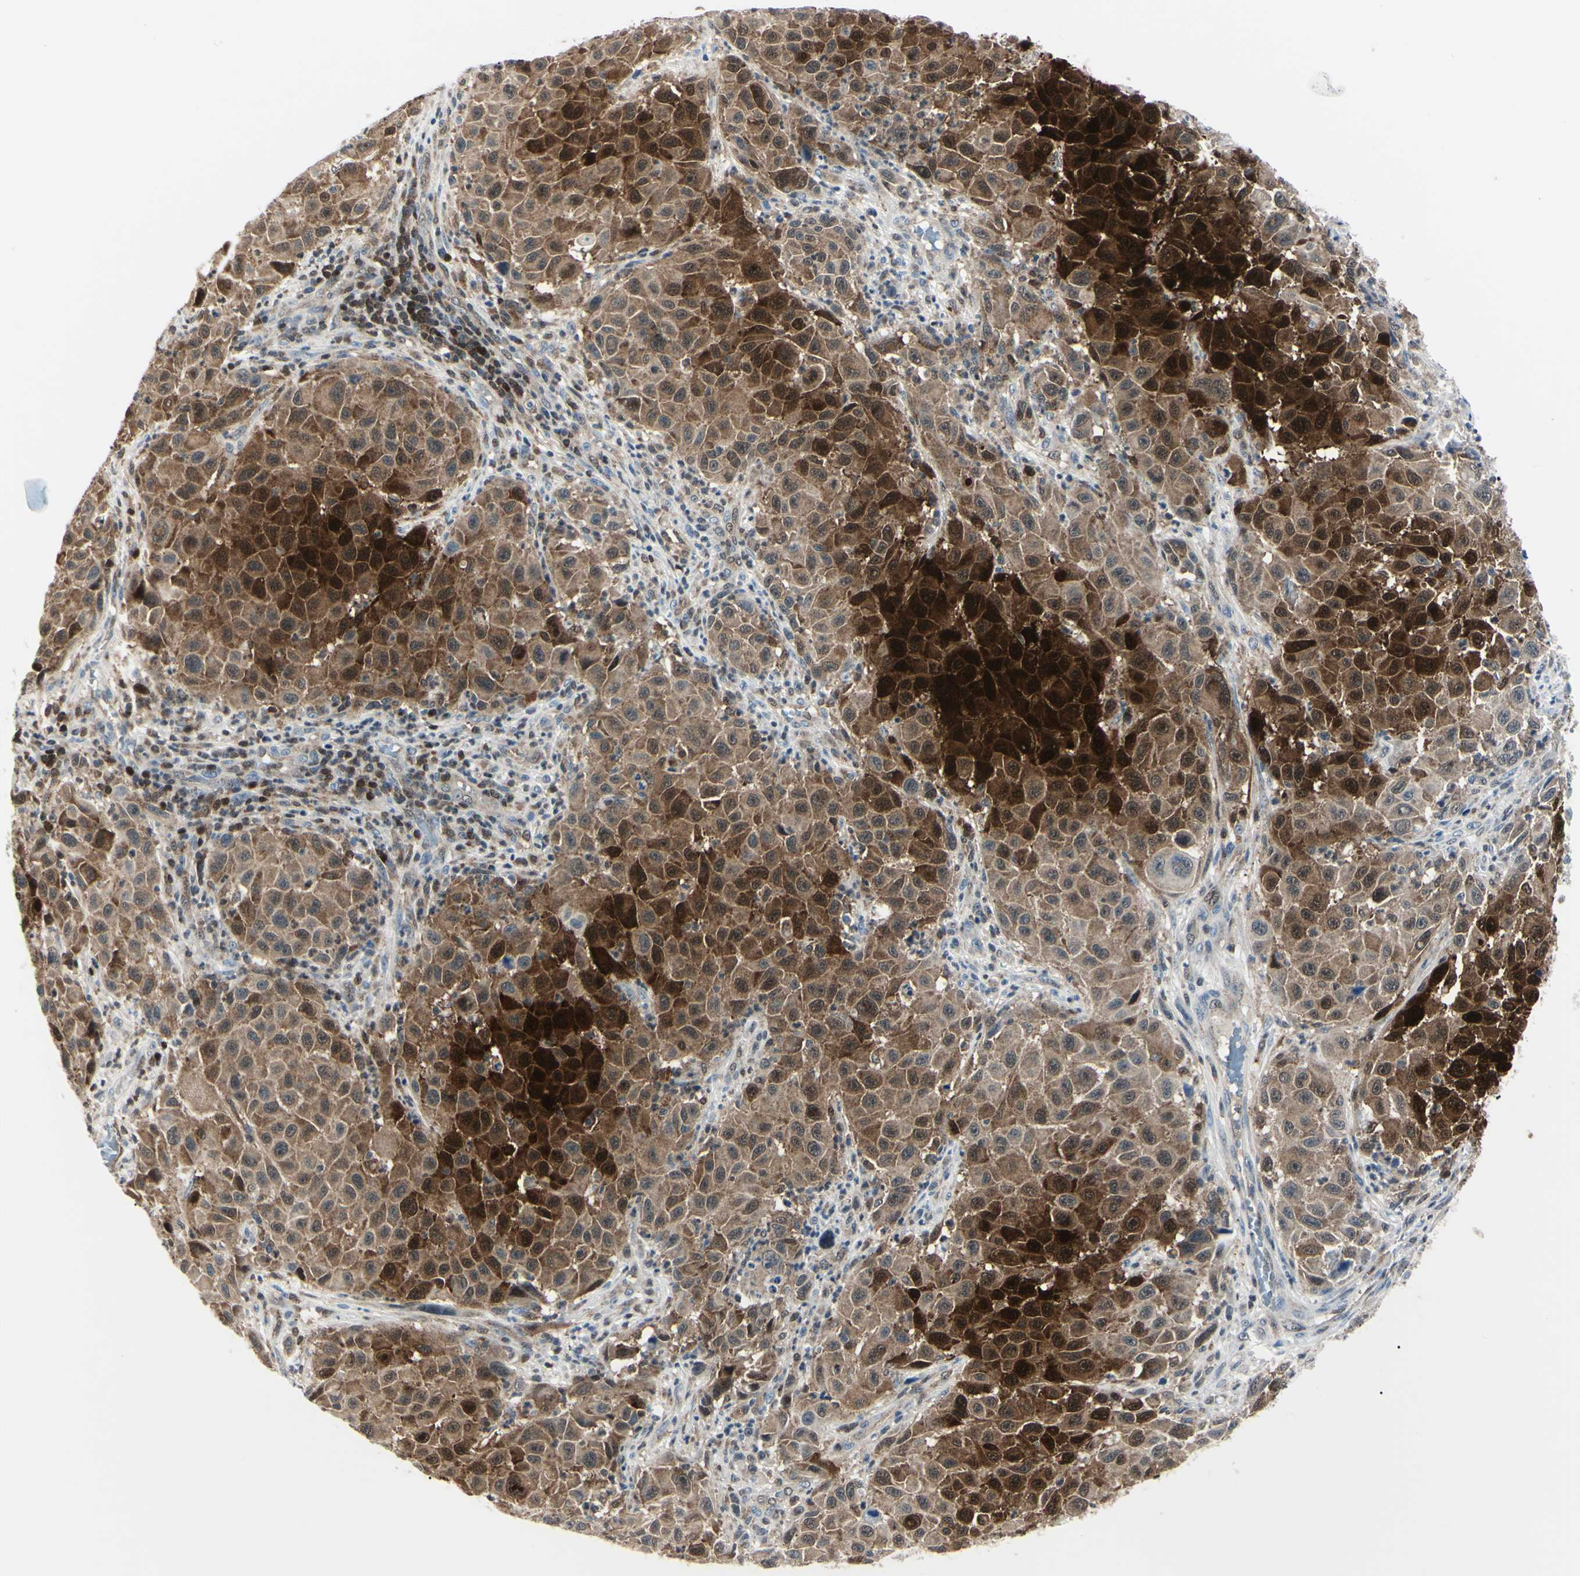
{"staining": {"intensity": "moderate", "quantity": ">75%", "location": "cytoplasmic/membranous,nuclear"}, "tissue": "melanoma", "cell_type": "Tumor cells", "image_type": "cancer", "snomed": [{"axis": "morphology", "description": "Malignant melanoma, Metastatic site"}, {"axis": "topography", "description": "Lymph node"}], "caption": "Protein analysis of malignant melanoma (metastatic site) tissue displays moderate cytoplasmic/membranous and nuclear staining in approximately >75% of tumor cells. (Stains: DAB in brown, nuclei in blue, Microscopy: brightfield microscopy at high magnification).", "gene": "PGK1", "patient": {"sex": "male", "age": 61}}